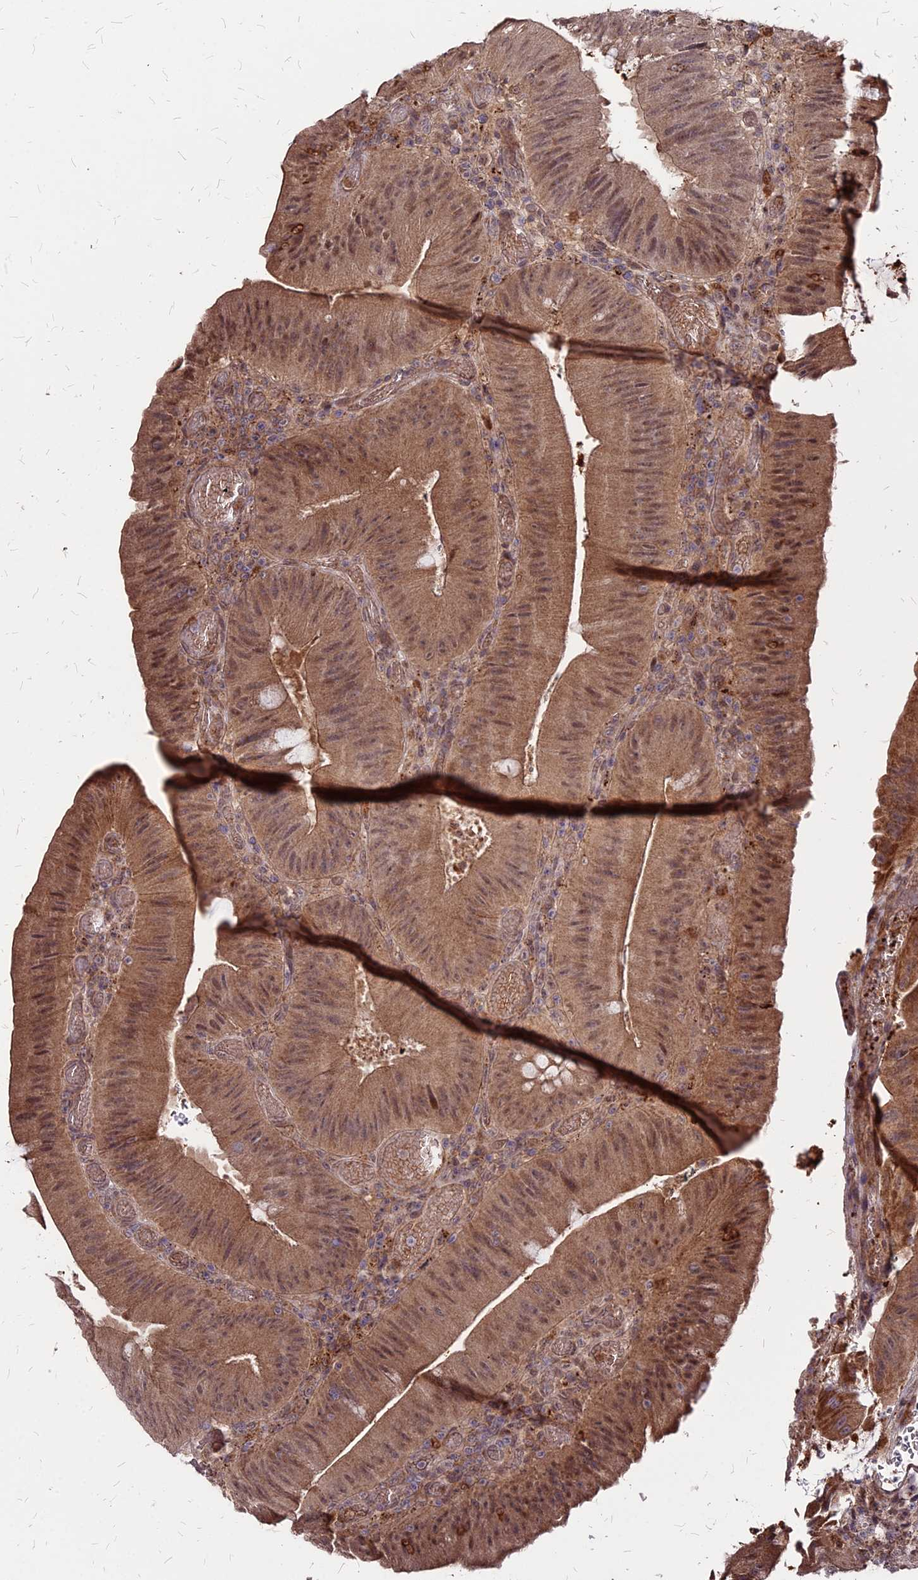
{"staining": {"intensity": "moderate", "quantity": ">75%", "location": "cytoplasmic/membranous,nuclear"}, "tissue": "colorectal cancer", "cell_type": "Tumor cells", "image_type": "cancer", "snomed": [{"axis": "morphology", "description": "Adenocarcinoma, NOS"}, {"axis": "topography", "description": "Colon"}], "caption": "There is medium levels of moderate cytoplasmic/membranous and nuclear positivity in tumor cells of colorectal adenocarcinoma, as demonstrated by immunohistochemical staining (brown color).", "gene": "APBA3", "patient": {"sex": "female", "age": 43}}